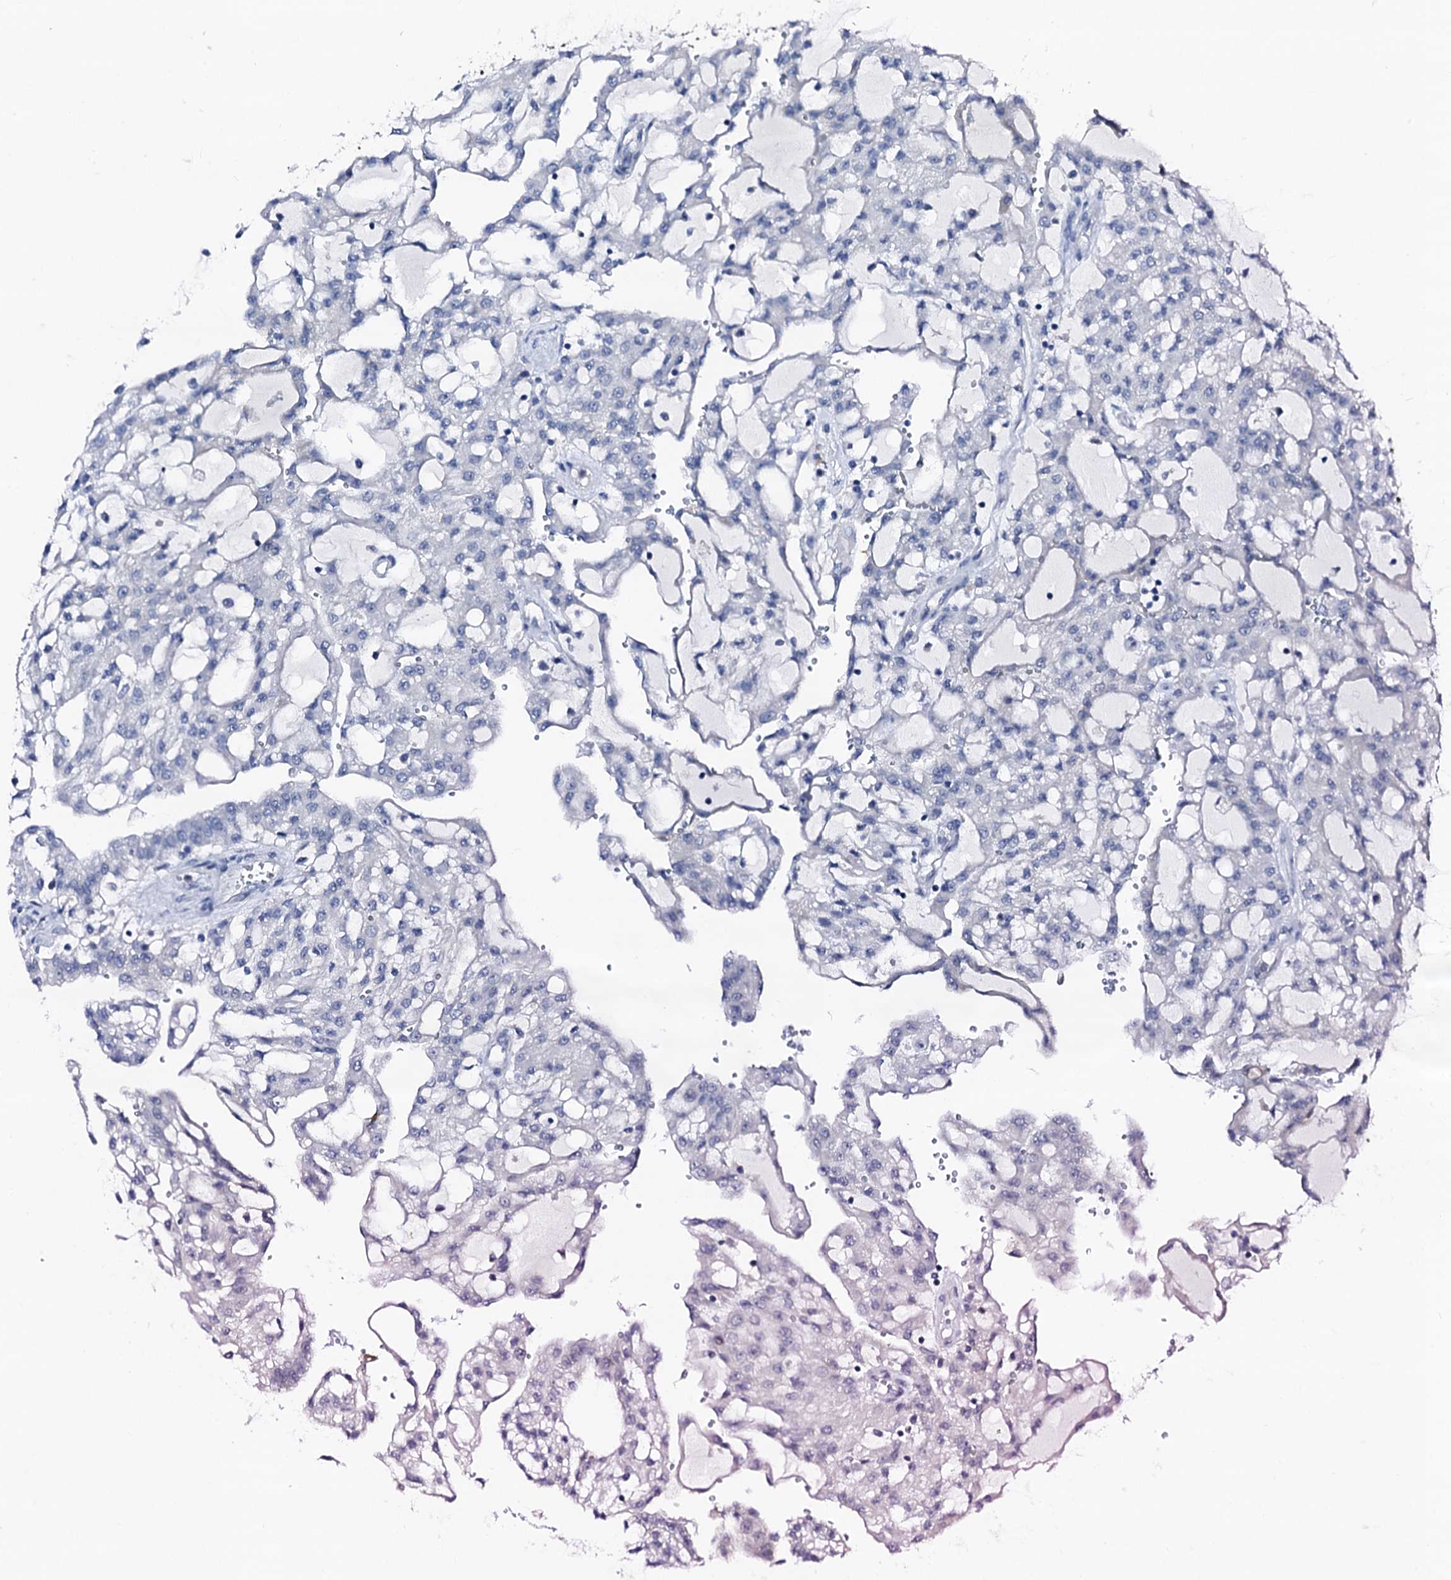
{"staining": {"intensity": "negative", "quantity": "none", "location": "none"}, "tissue": "renal cancer", "cell_type": "Tumor cells", "image_type": "cancer", "snomed": [{"axis": "morphology", "description": "Adenocarcinoma, NOS"}, {"axis": "topography", "description": "Kidney"}], "caption": "This is an immunohistochemistry (IHC) micrograph of adenocarcinoma (renal). There is no expression in tumor cells.", "gene": "TRAFD1", "patient": {"sex": "male", "age": 63}}